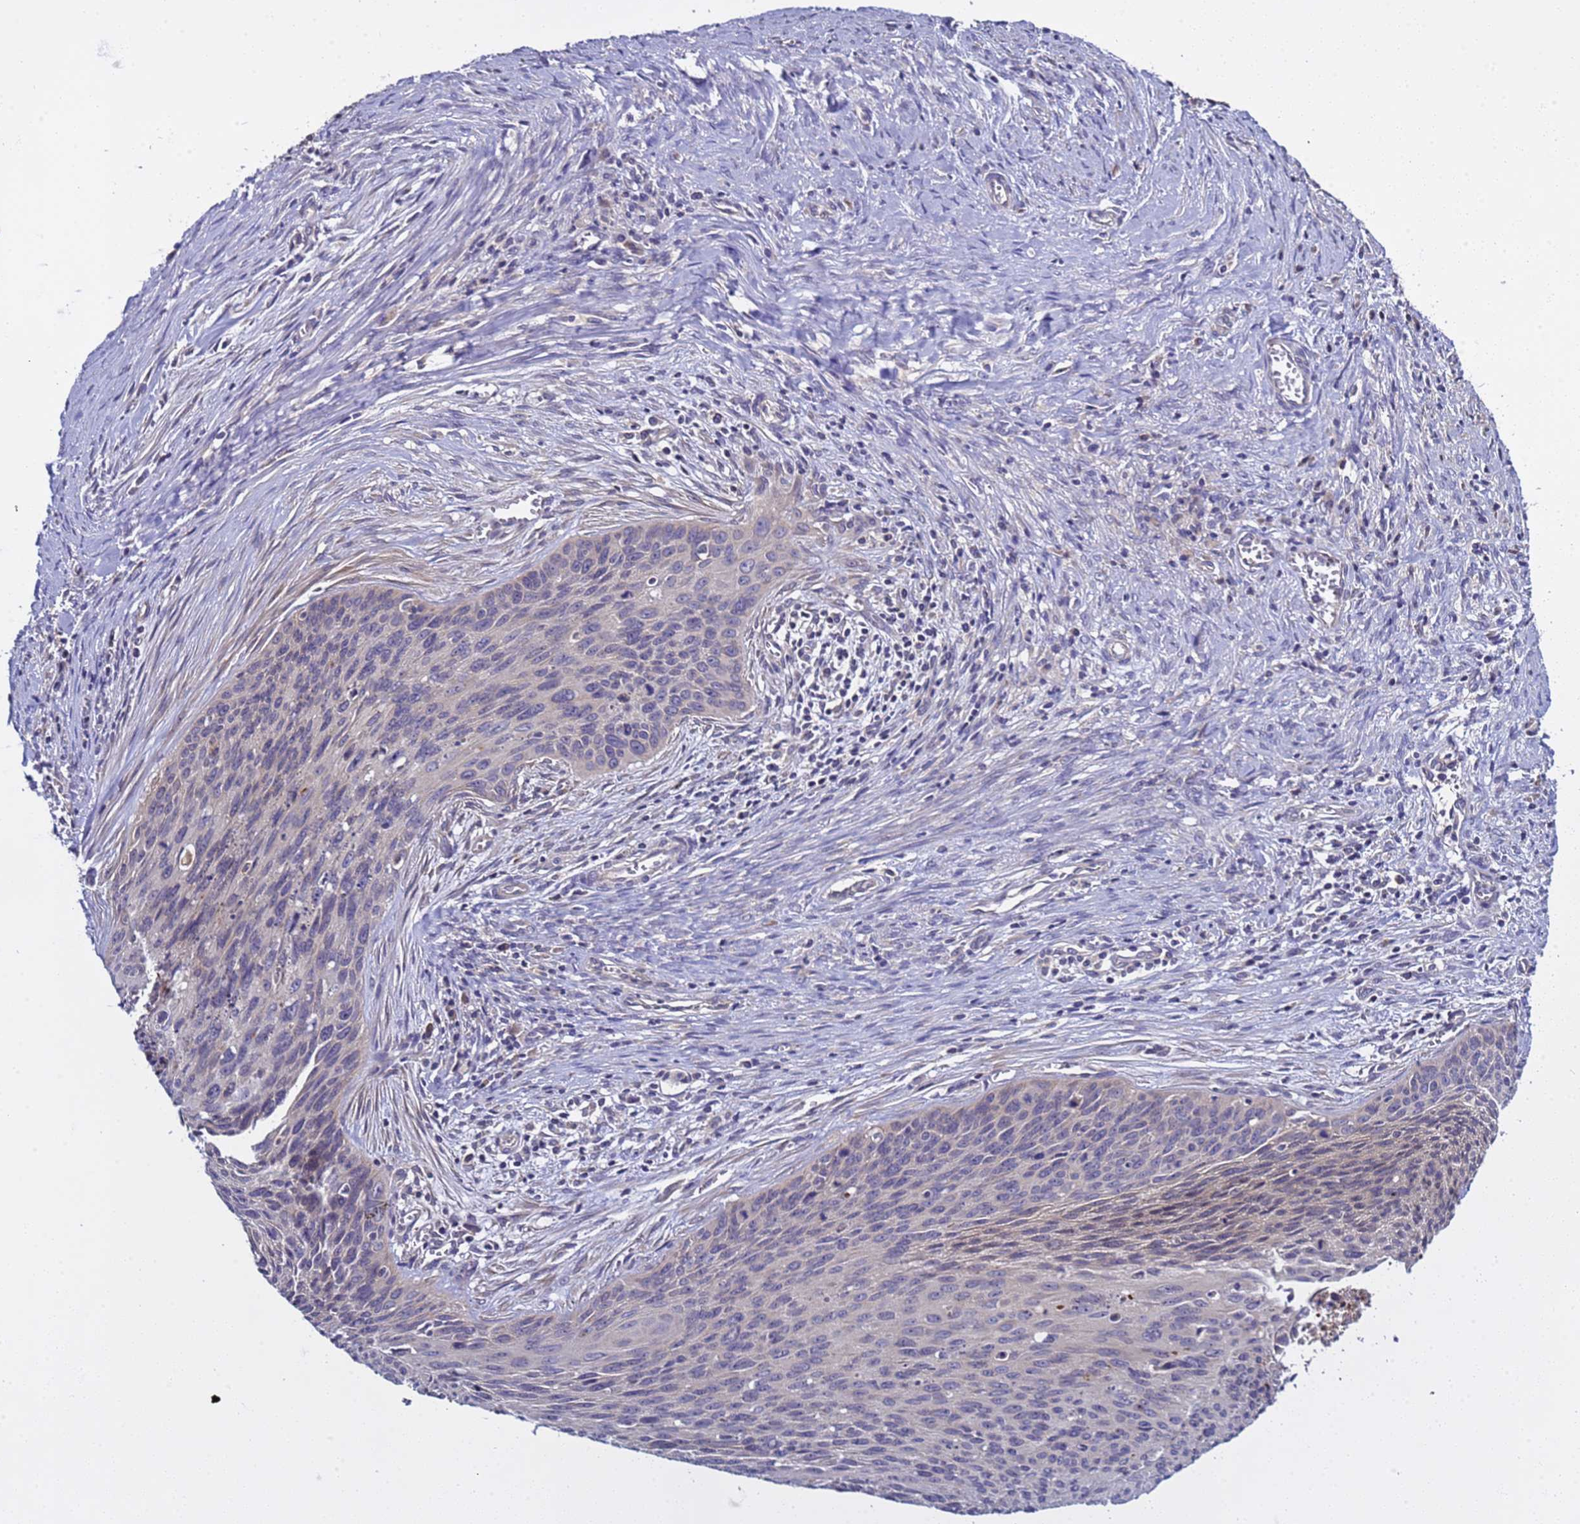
{"staining": {"intensity": "negative", "quantity": "none", "location": "none"}, "tissue": "cervical cancer", "cell_type": "Tumor cells", "image_type": "cancer", "snomed": [{"axis": "morphology", "description": "Squamous cell carcinoma, NOS"}, {"axis": "topography", "description": "Cervix"}], "caption": "Histopathology image shows no protein staining in tumor cells of cervical cancer (squamous cell carcinoma) tissue.", "gene": "ELMOD2", "patient": {"sex": "female", "age": 55}}